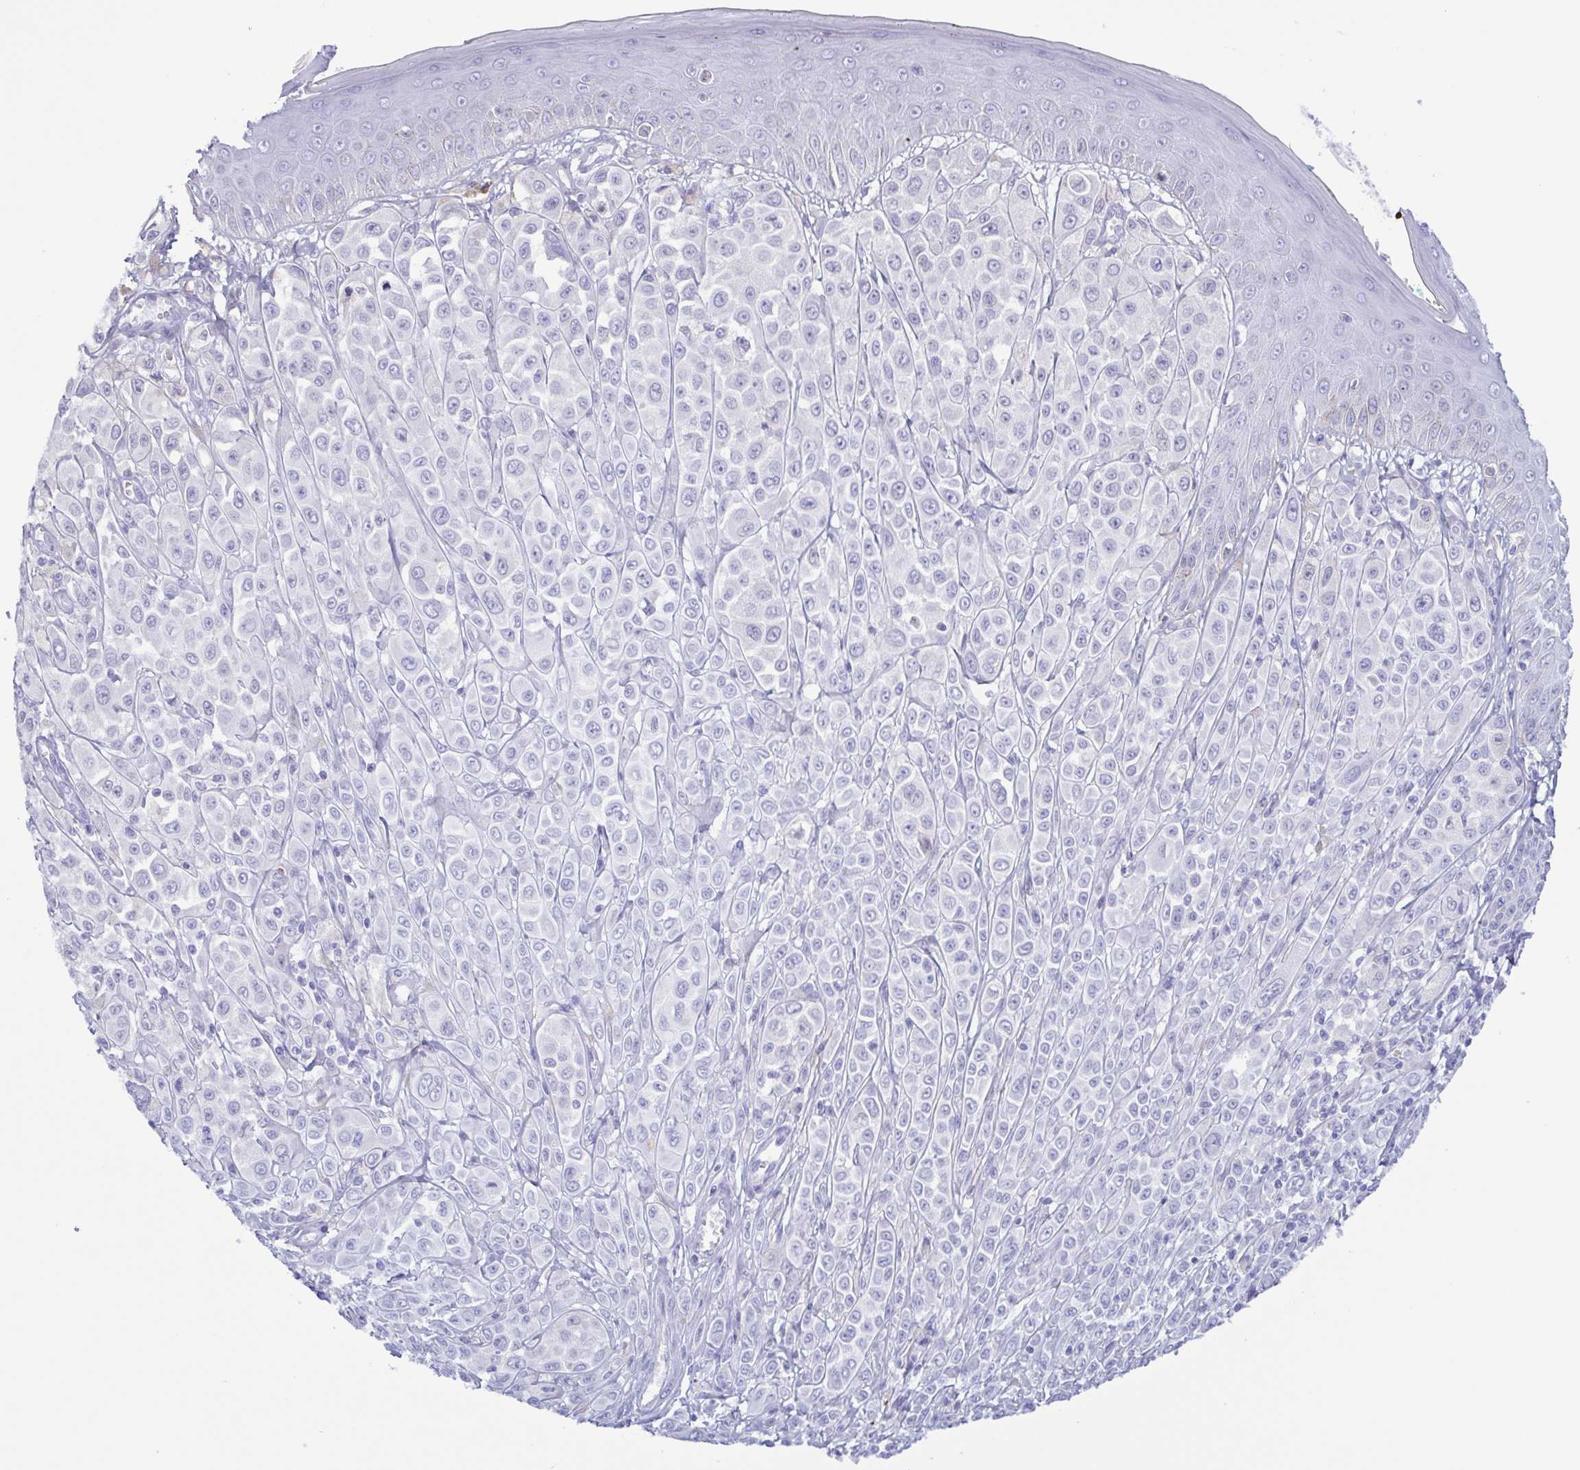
{"staining": {"intensity": "negative", "quantity": "none", "location": "none"}, "tissue": "melanoma", "cell_type": "Tumor cells", "image_type": "cancer", "snomed": [{"axis": "morphology", "description": "Malignant melanoma, NOS"}, {"axis": "topography", "description": "Skin"}], "caption": "Photomicrograph shows no protein positivity in tumor cells of malignant melanoma tissue.", "gene": "LTF", "patient": {"sex": "male", "age": 67}}